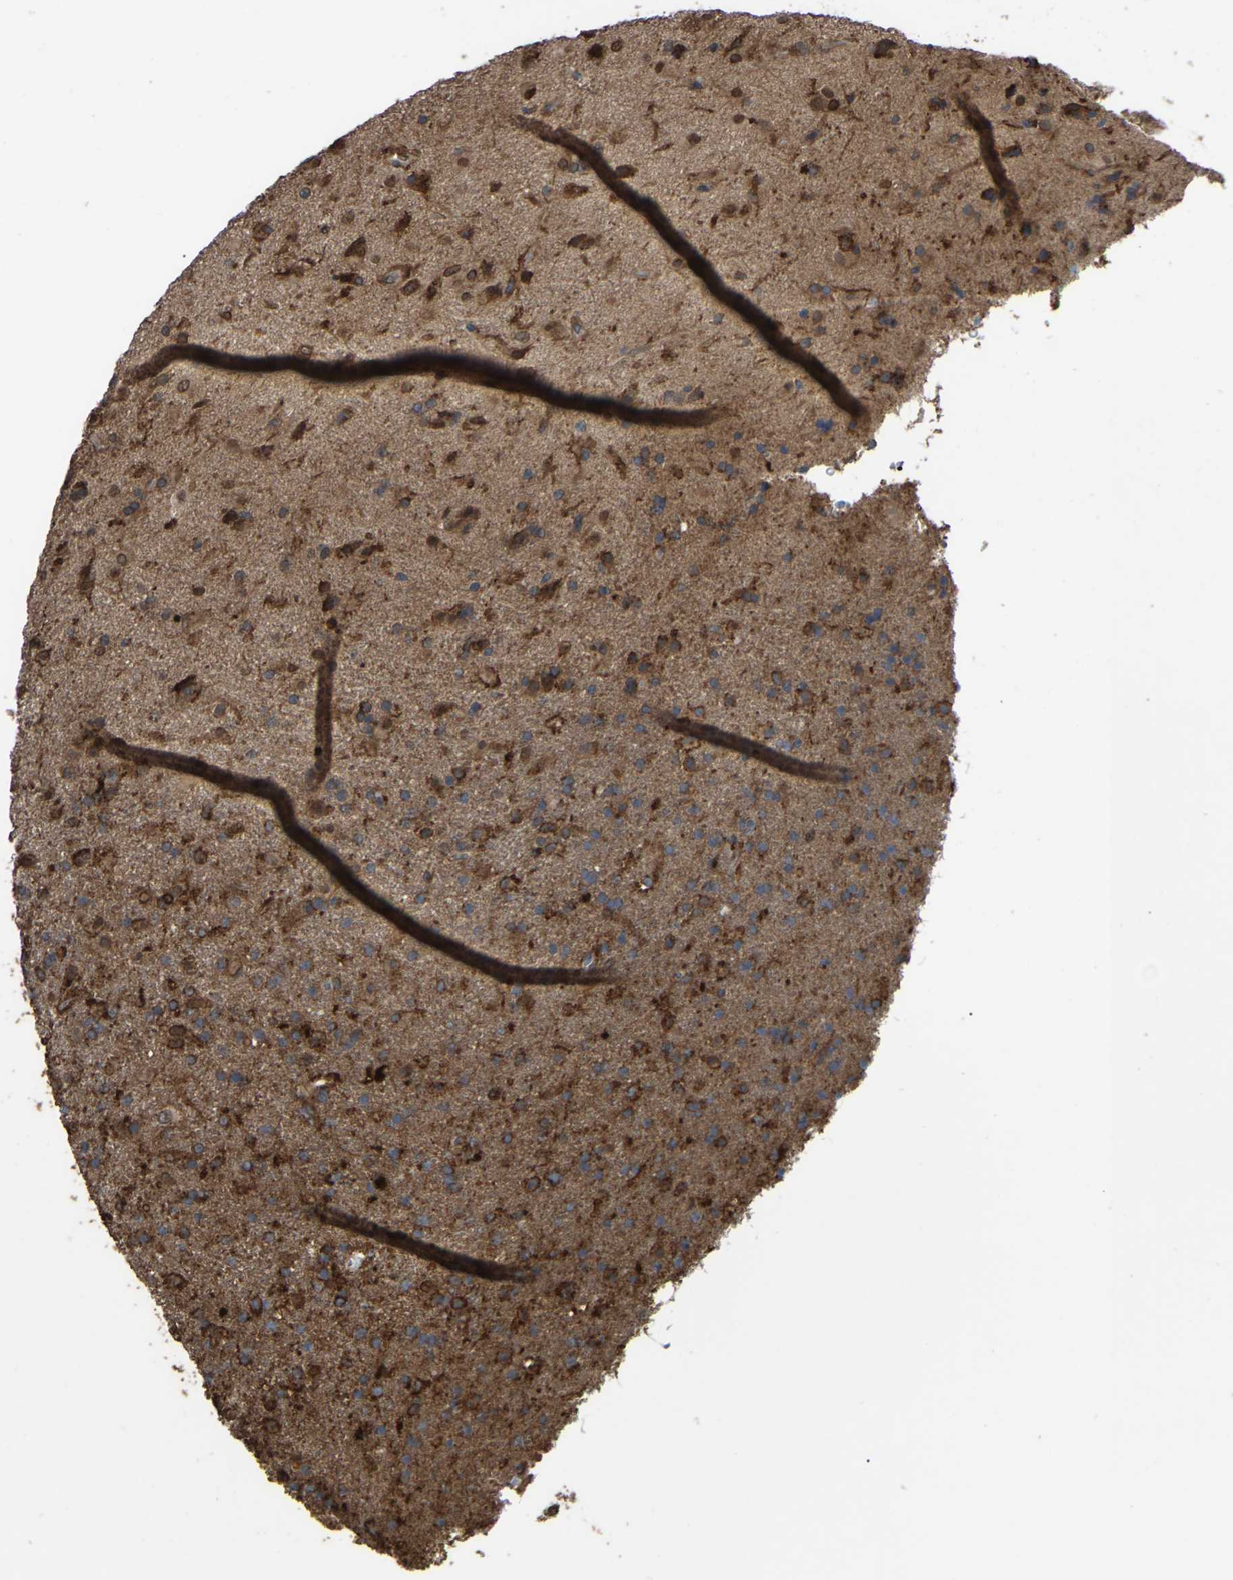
{"staining": {"intensity": "moderate", "quantity": ">75%", "location": "cytoplasmic/membranous"}, "tissue": "glioma", "cell_type": "Tumor cells", "image_type": "cancer", "snomed": [{"axis": "morphology", "description": "Glioma, malignant, Low grade"}, {"axis": "topography", "description": "Brain"}], "caption": "There is medium levels of moderate cytoplasmic/membranous expression in tumor cells of glioma, as demonstrated by immunohistochemical staining (brown color).", "gene": "CIT", "patient": {"sex": "male", "age": 65}}